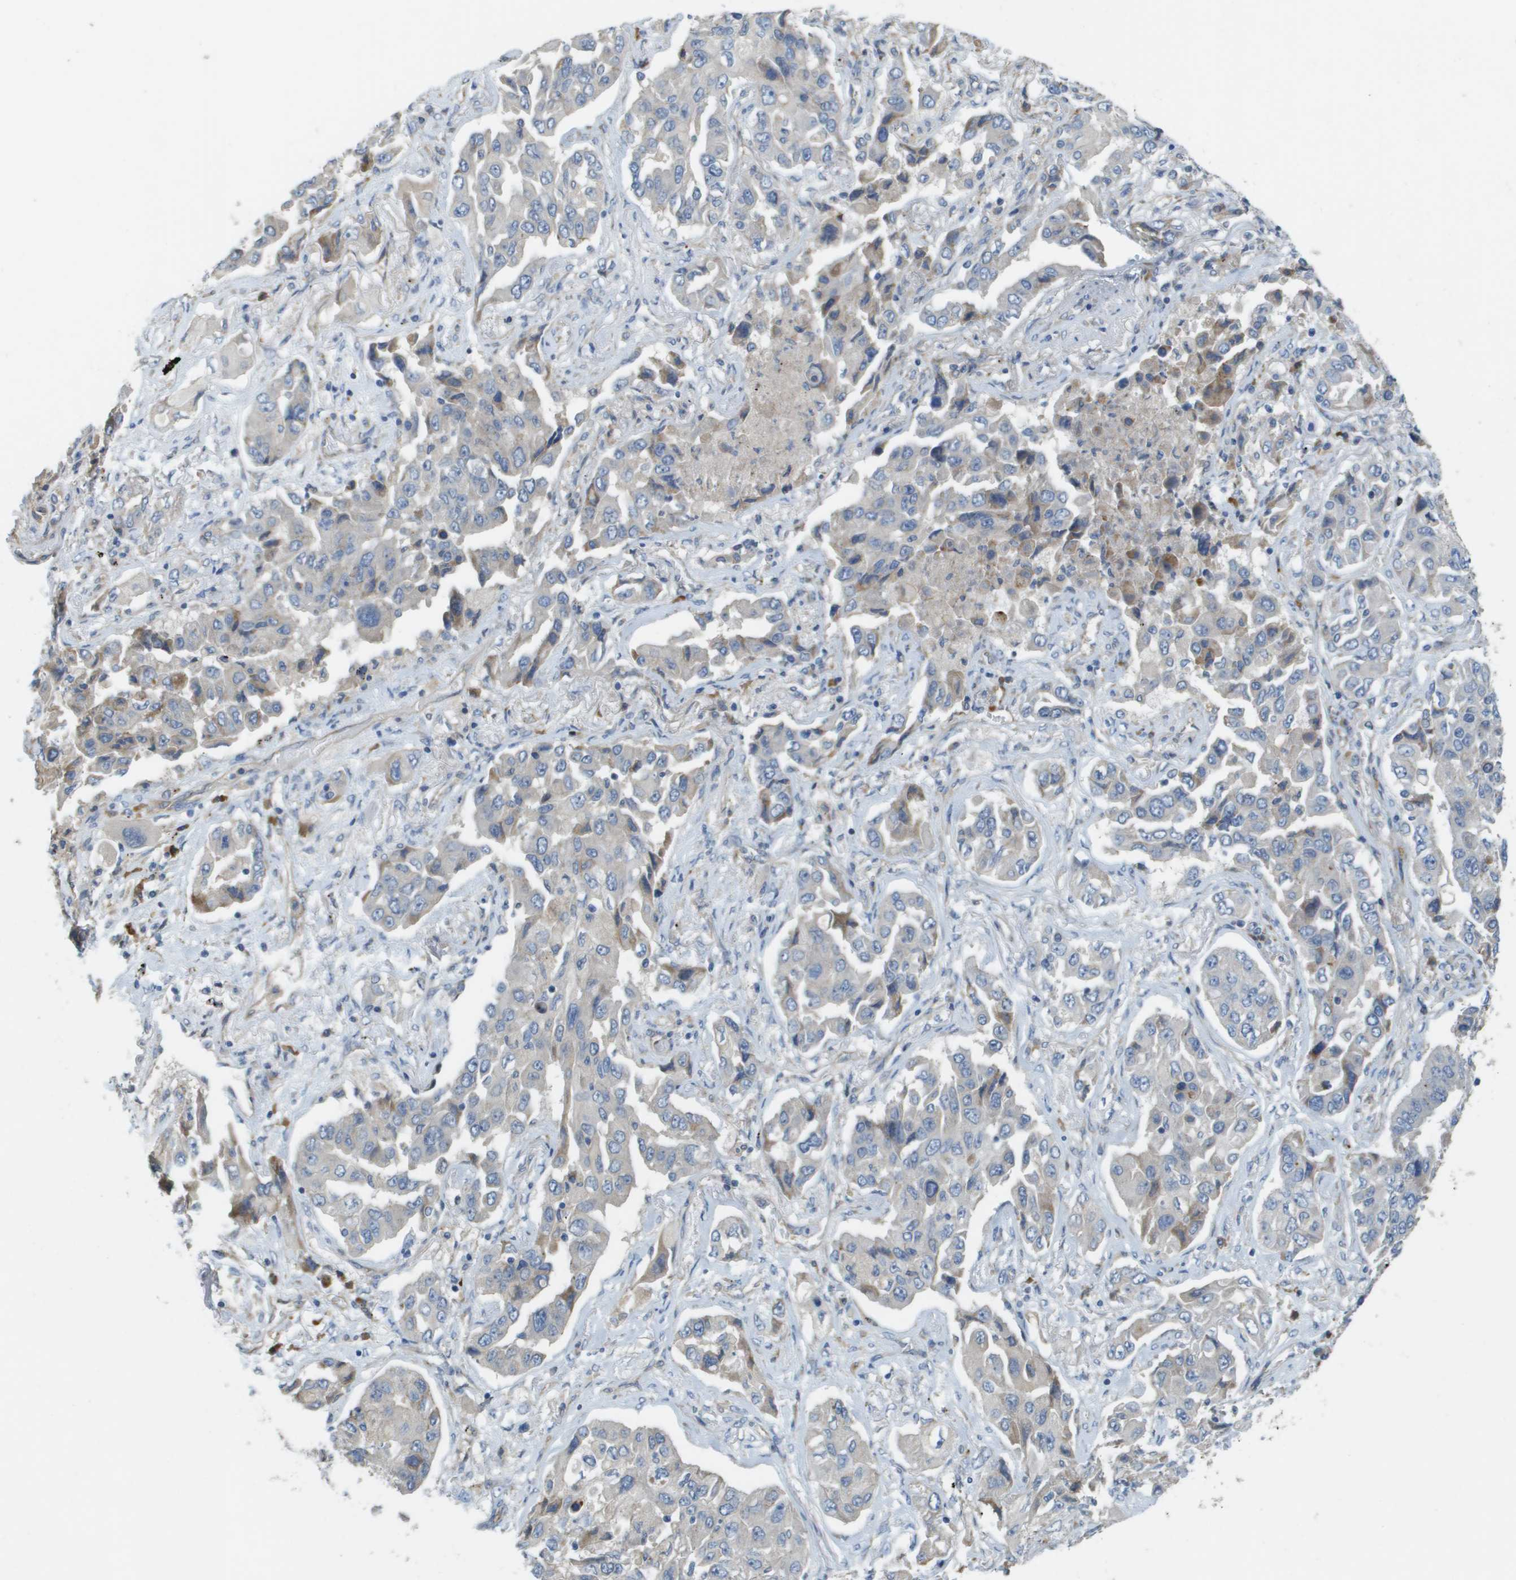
{"staining": {"intensity": "negative", "quantity": "none", "location": "none"}, "tissue": "lung cancer", "cell_type": "Tumor cells", "image_type": "cancer", "snomed": [{"axis": "morphology", "description": "Adenocarcinoma, NOS"}, {"axis": "topography", "description": "Lung"}], "caption": "Immunohistochemical staining of lung cancer shows no significant staining in tumor cells. (Stains: DAB immunohistochemistry (IHC) with hematoxylin counter stain, Microscopy: brightfield microscopy at high magnification).", "gene": "CASP10", "patient": {"sex": "female", "age": 65}}